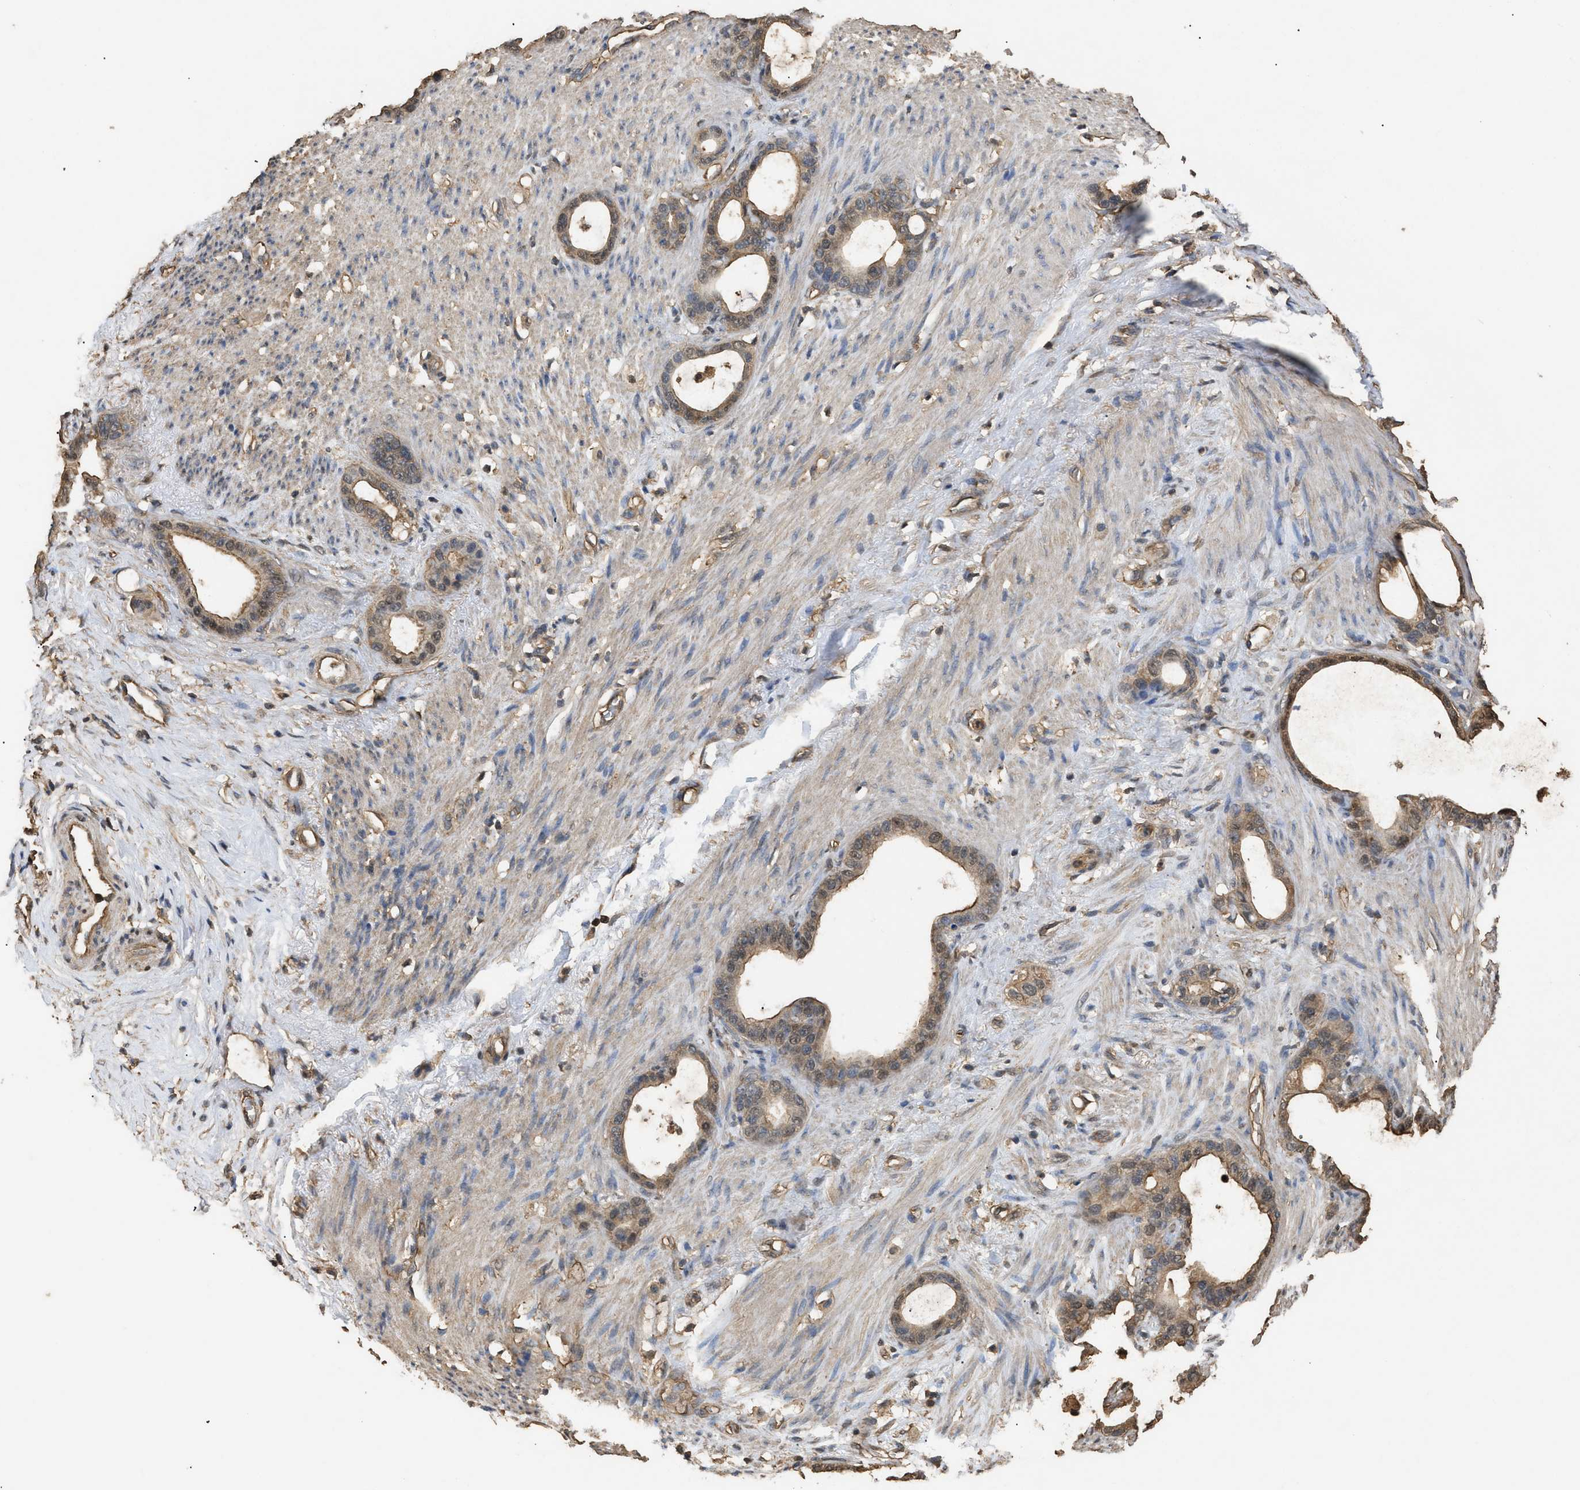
{"staining": {"intensity": "moderate", "quantity": ">75%", "location": "cytoplasmic/membranous"}, "tissue": "stomach cancer", "cell_type": "Tumor cells", "image_type": "cancer", "snomed": [{"axis": "morphology", "description": "Adenocarcinoma, NOS"}, {"axis": "topography", "description": "Stomach"}], "caption": "Protein analysis of stomach adenocarcinoma tissue exhibits moderate cytoplasmic/membranous positivity in approximately >75% of tumor cells.", "gene": "CALM1", "patient": {"sex": "female", "age": 75}}